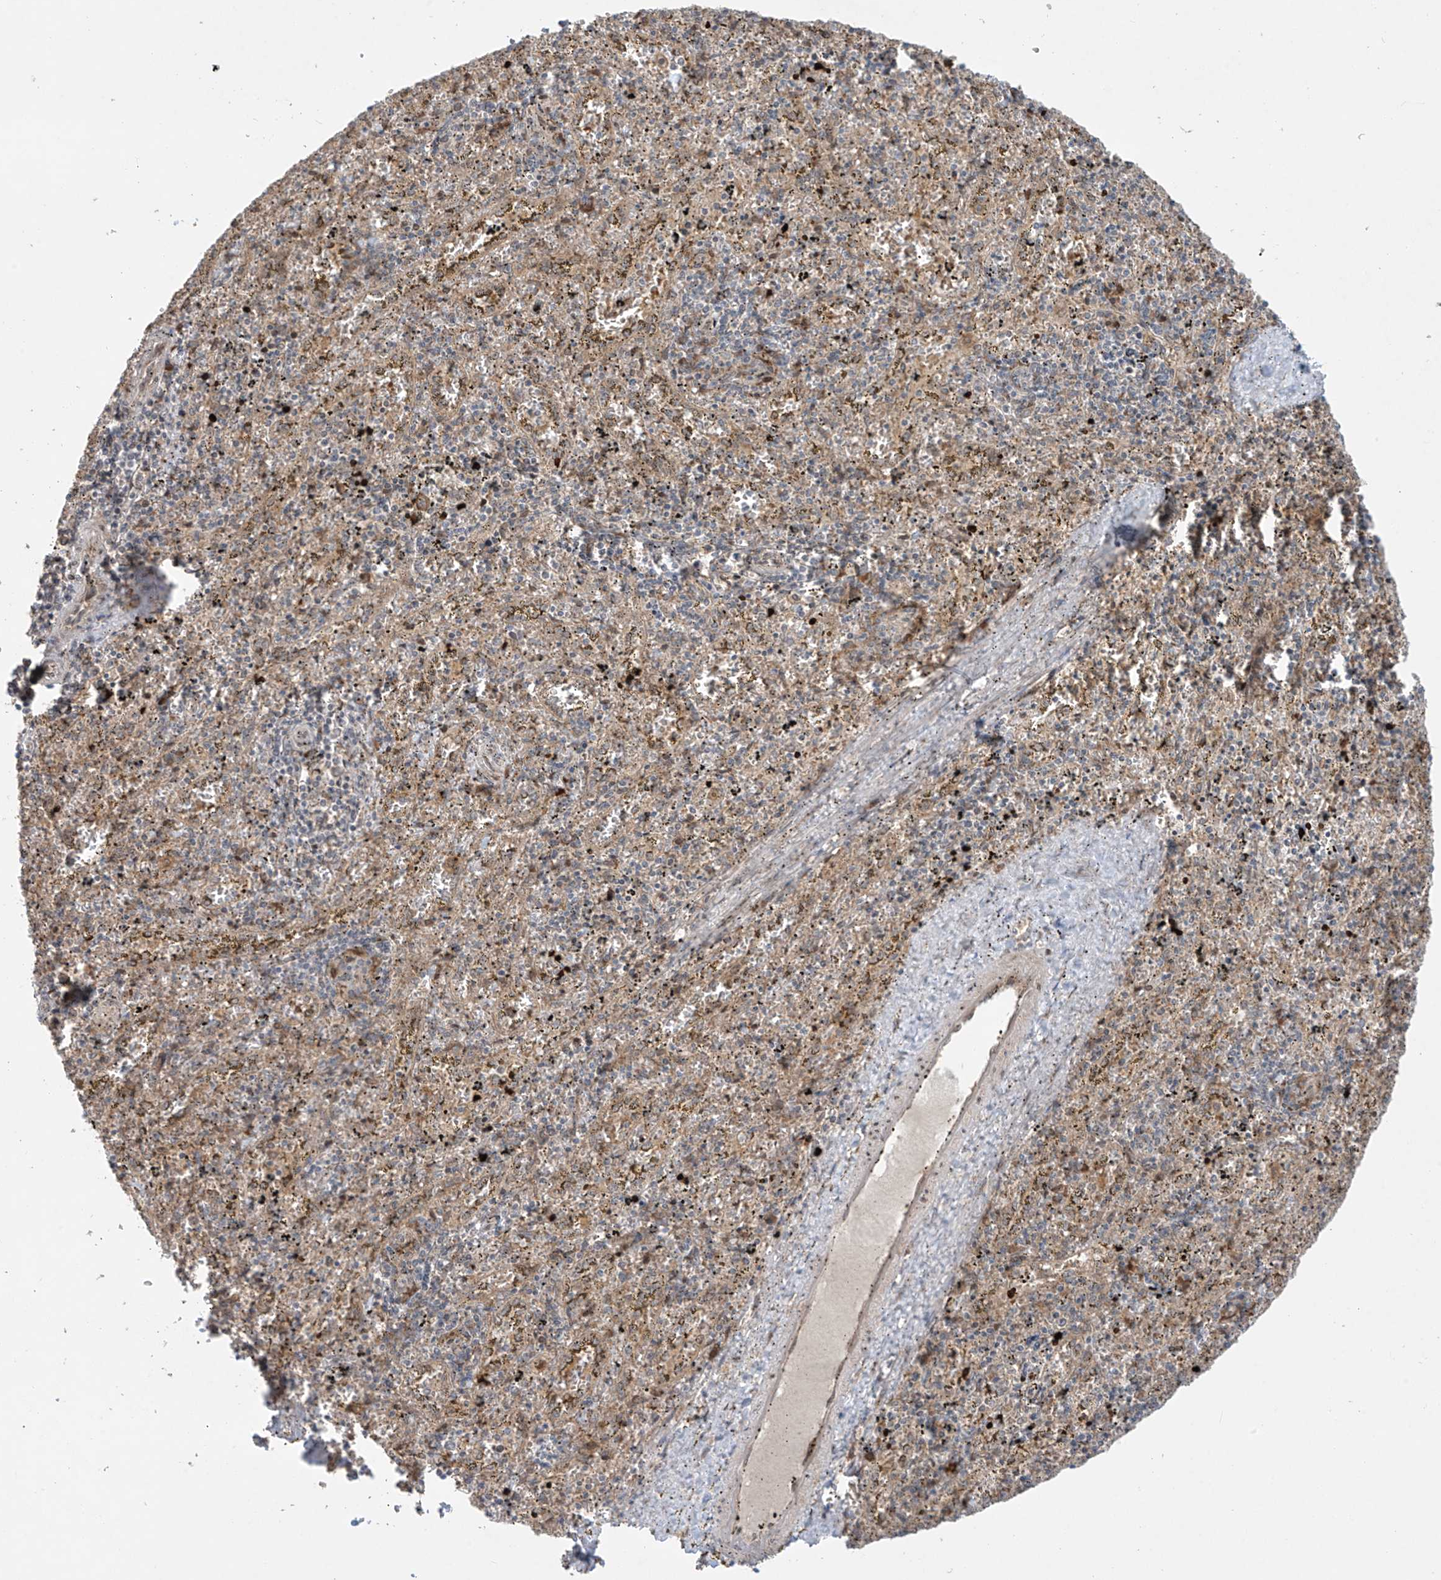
{"staining": {"intensity": "moderate", "quantity": "<25%", "location": "cytoplasmic/membranous"}, "tissue": "spleen", "cell_type": "Cells in red pulp", "image_type": "normal", "snomed": [{"axis": "morphology", "description": "Normal tissue, NOS"}, {"axis": "topography", "description": "Spleen"}], "caption": "Moderate cytoplasmic/membranous positivity is seen in about <25% of cells in red pulp in normal spleen.", "gene": "PPAT", "patient": {"sex": "male", "age": 11}}